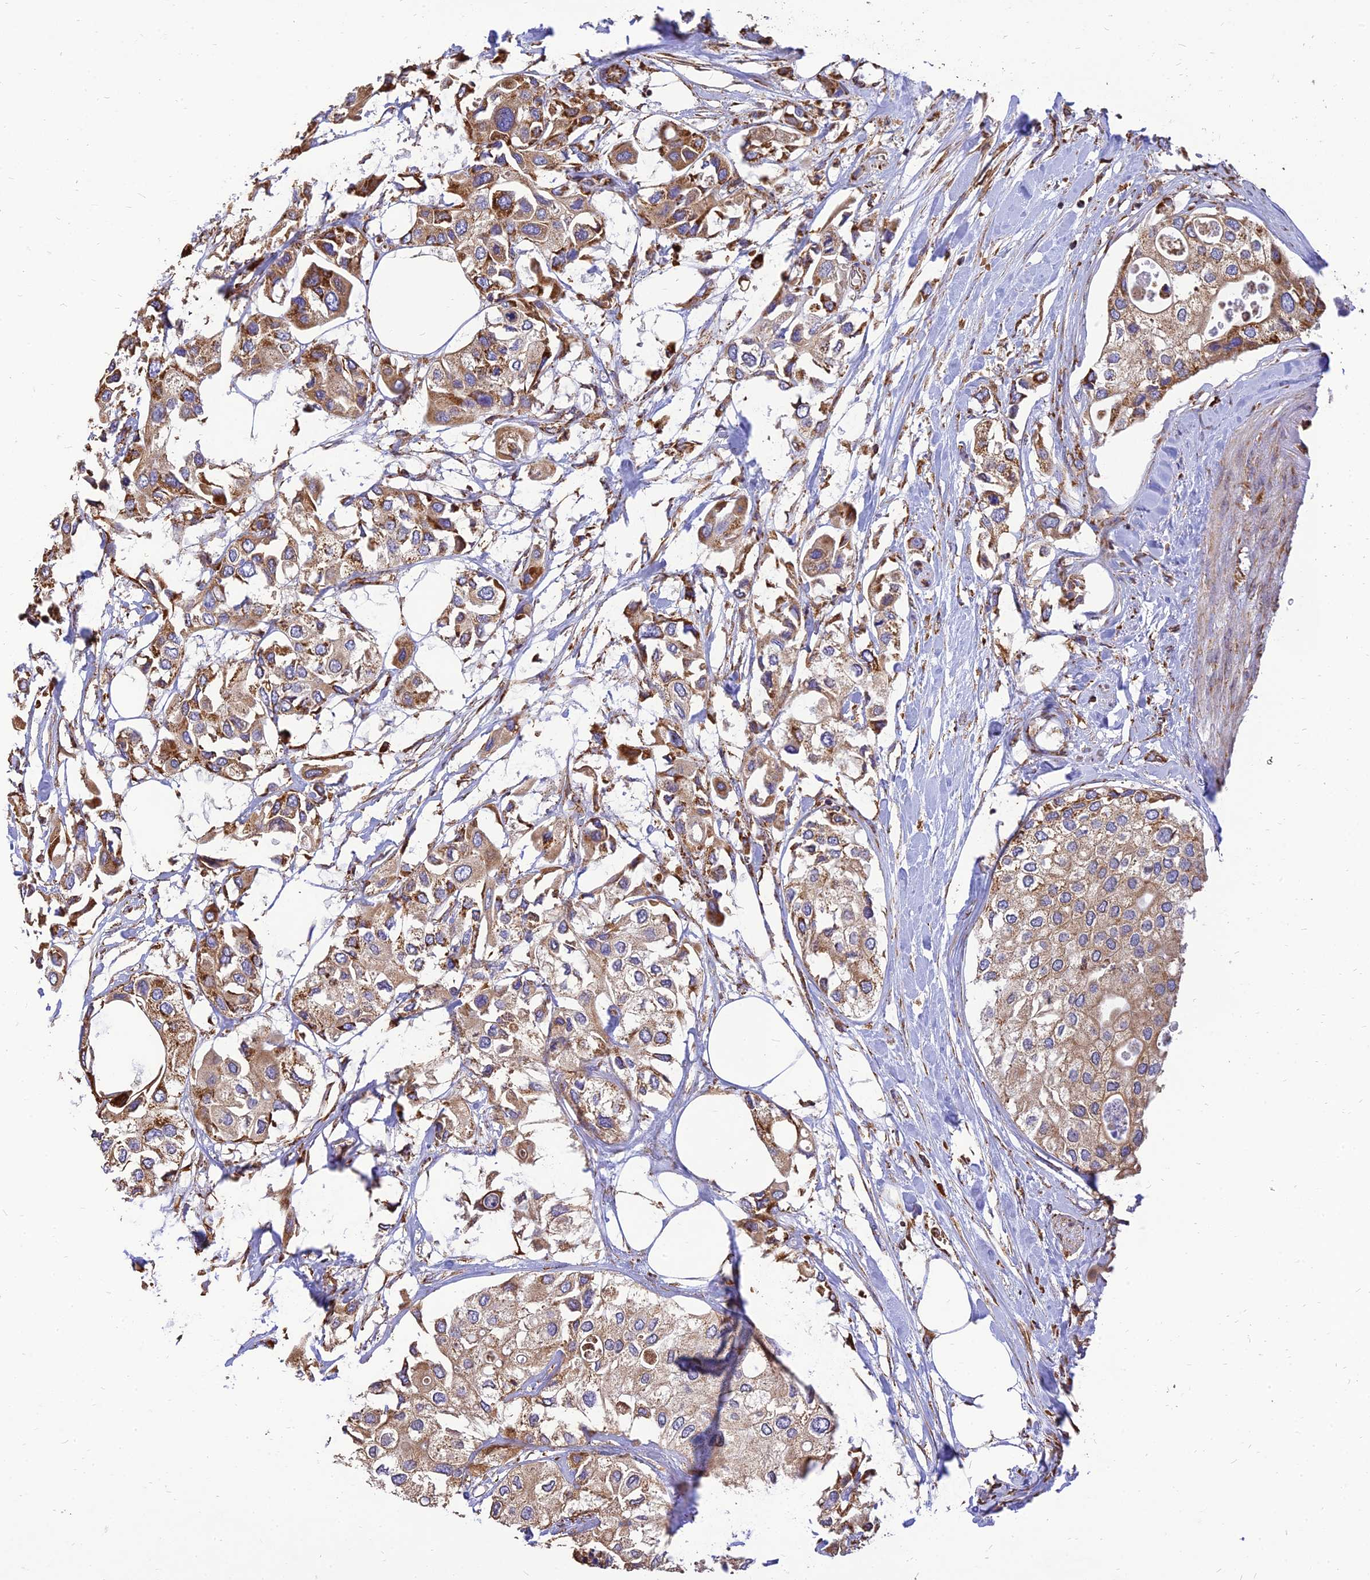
{"staining": {"intensity": "moderate", "quantity": ">75%", "location": "cytoplasmic/membranous"}, "tissue": "urothelial cancer", "cell_type": "Tumor cells", "image_type": "cancer", "snomed": [{"axis": "morphology", "description": "Urothelial carcinoma, High grade"}, {"axis": "topography", "description": "Urinary bladder"}], "caption": "IHC photomicrograph of neoplastic tissue: human urothelial cancer stained using IHC reveals medium levels of moderate protein expression localized specifically in the cytoplasmic/membranous of tumor cells, appearing as a cytoplasmic/membranous brown color.", "gene": "THUMPD2", "patient": {"sex": "male", "age": 64}}